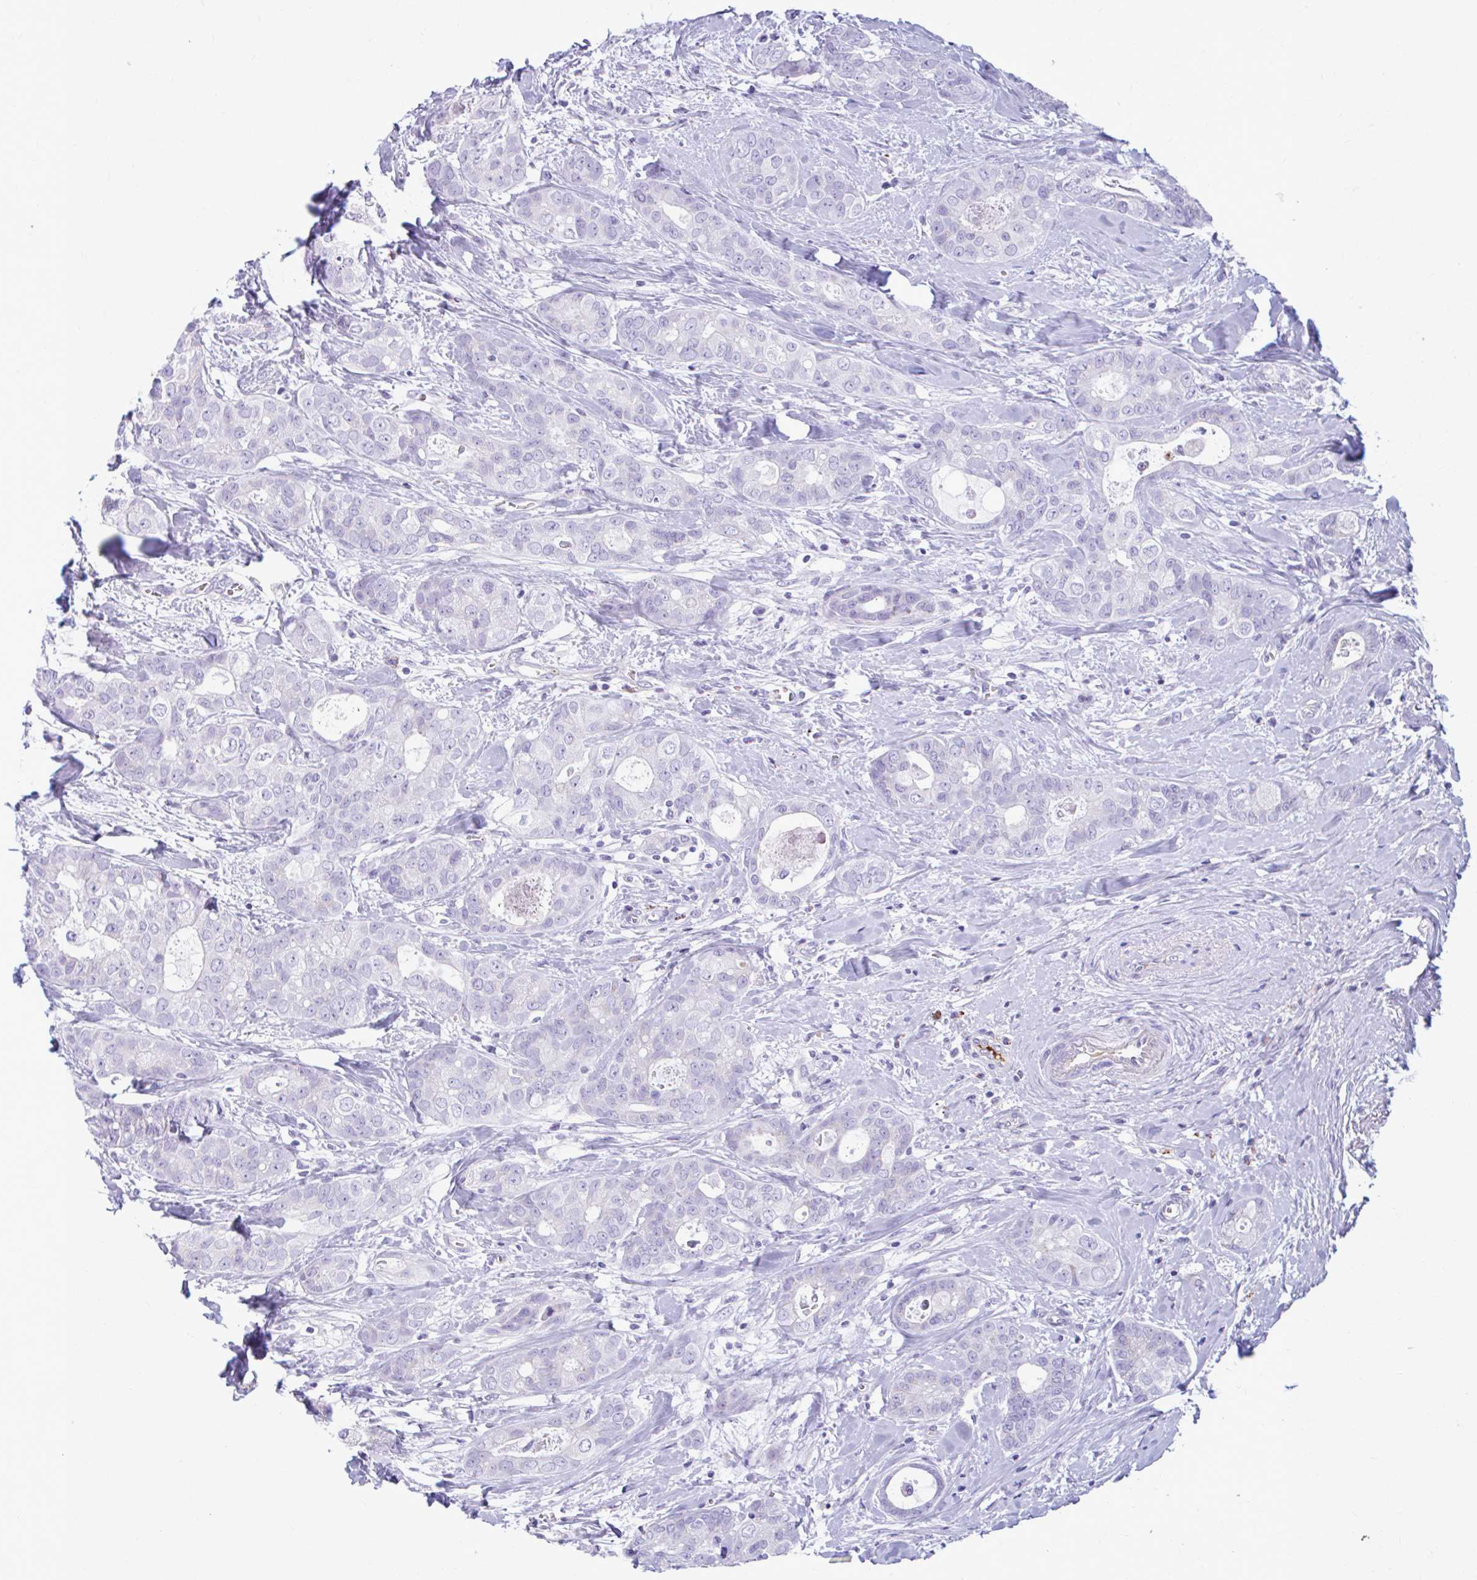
{"staining": {"intensity": "negative", "quantity": "none", "location": "none"}, "tissue": "breast cancer", "cell_type": "Tumor cells", "image_type": "cancer", "snomed": [{"axis": "morphology", "description": "Duct carcinoma"}, {"axis": "topography", "description": "Breast"}], "caption": "A photomicrograph of breast cancer stained for a protein displays no brown staining in tumor cells.", "gene": "C12orf71", "patient": {"sex": "female", "age": 45}}